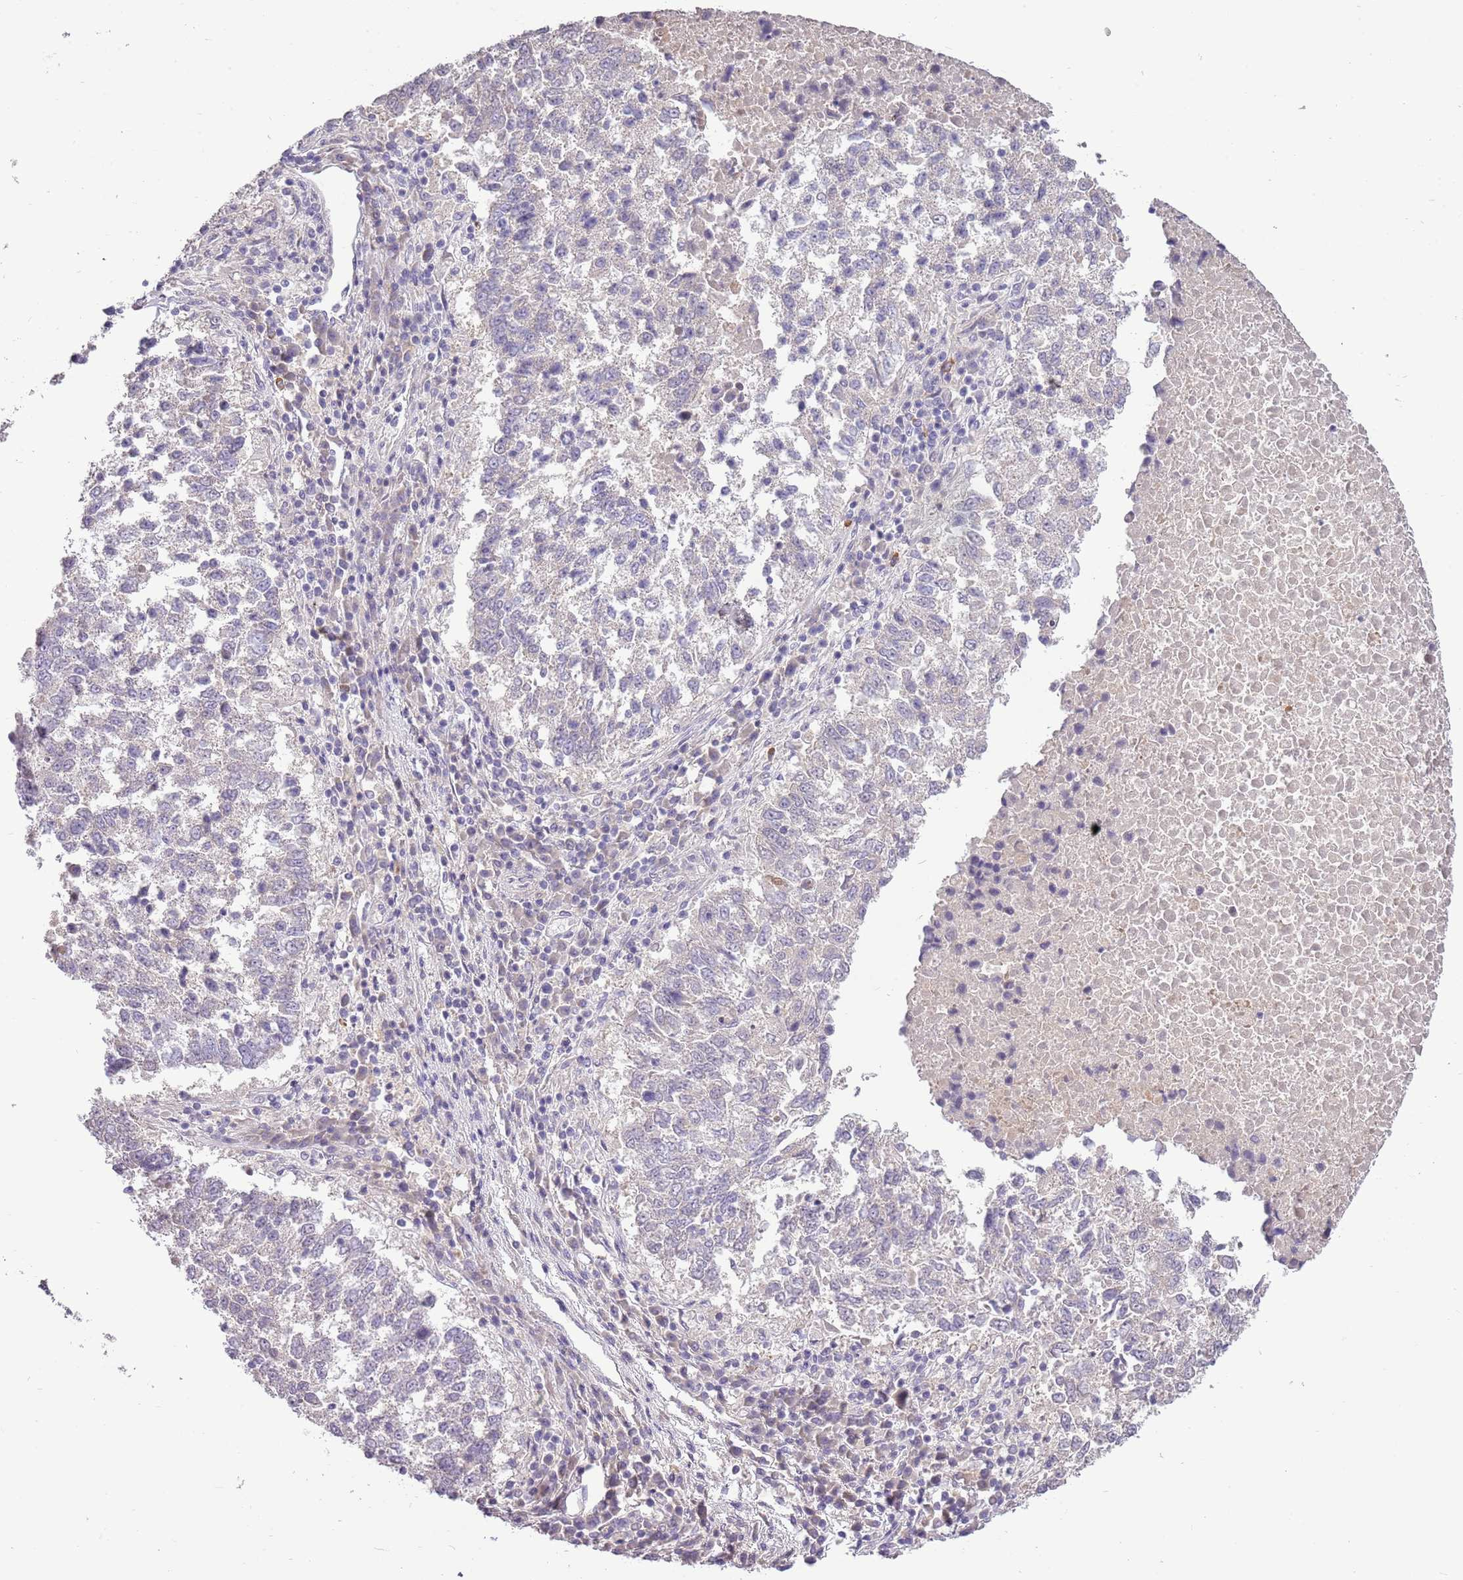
{"staining": {"intensity": "negative", "quantity": "none", "location": "none"}, "tissue": "lung cancer", "cell_type": "Tumor cells", "image_type": "cancer", "snomed": [{"axis": "morphology", "description": "Squamous cell carcinoma, NOS"}, {"axis": "topography", "description": "Lung"}], "caption": "Histopathology image shows no significant protein expression in tumor cells of squamous cell carcinoma (lung). The staining is performed using DAB (3,3'-diaminobenzidine) brown chromogen with nuclei counter-stained in using hematoxylin.", "gene": "SCAMP5", "patient": {"sex": "male", "age": 73}}